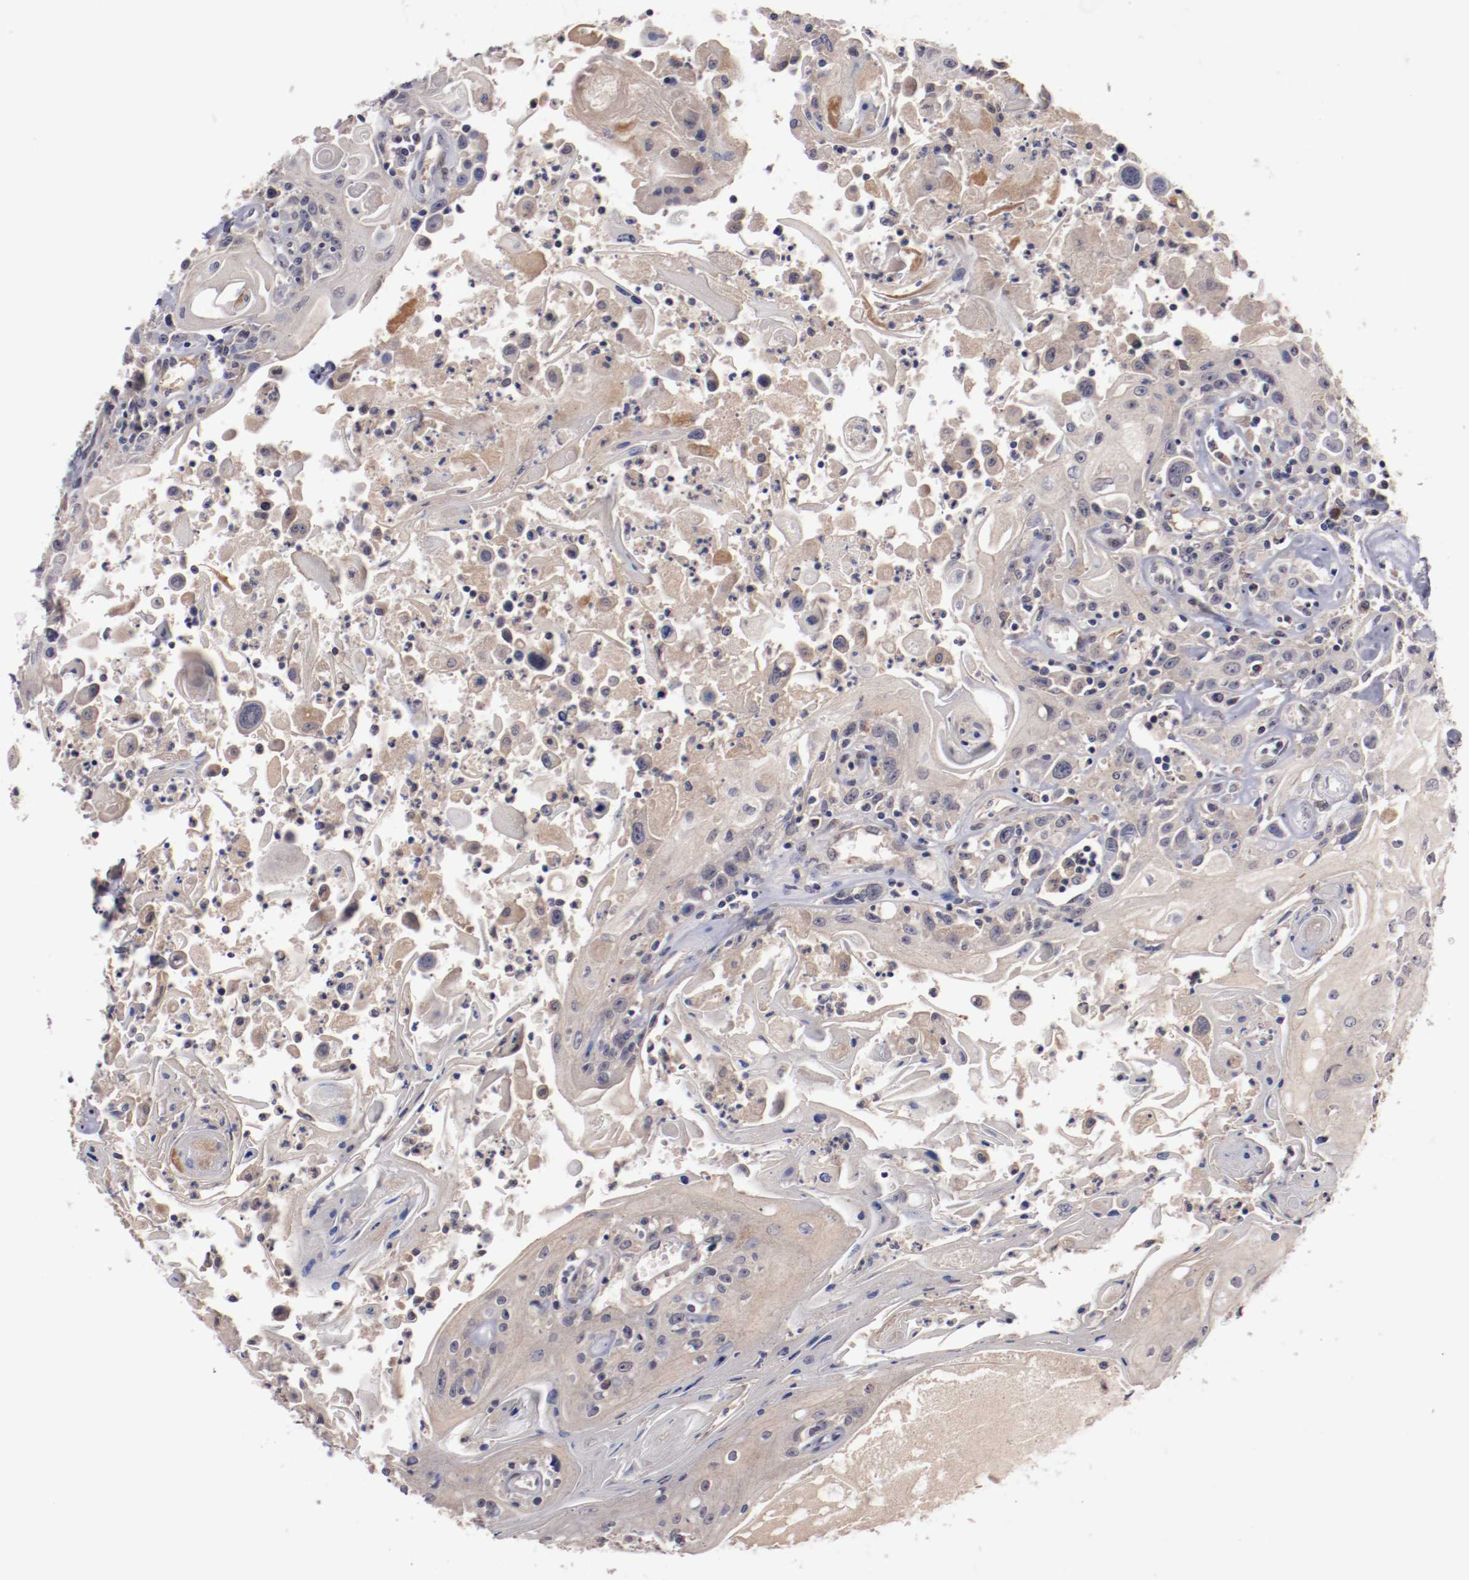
{"staining": {"intensity": "weak", "quantity": ">75%", "location": "cytoplasmic/membranous"}, "tissue": "head and neck cancer", "cell_type": "Tumor cells", "image_type": "cancer", "snomed": [{"axis": "morphology", "description": "Squamous cell carcinoma, NOS"}, {"axis": "topography", "description": "Oral tissue"}, {"axis": "topography", "description": "Head-Neck"}], "caption": "There is low levels of weak cytoplasmic/membranous staining in tumor cells of head and neck cancer, as demonstrated by immunohistochemical staining (brown color).", "gene": "FAM81A", "patient": {"sex": "female", "age": 76}}